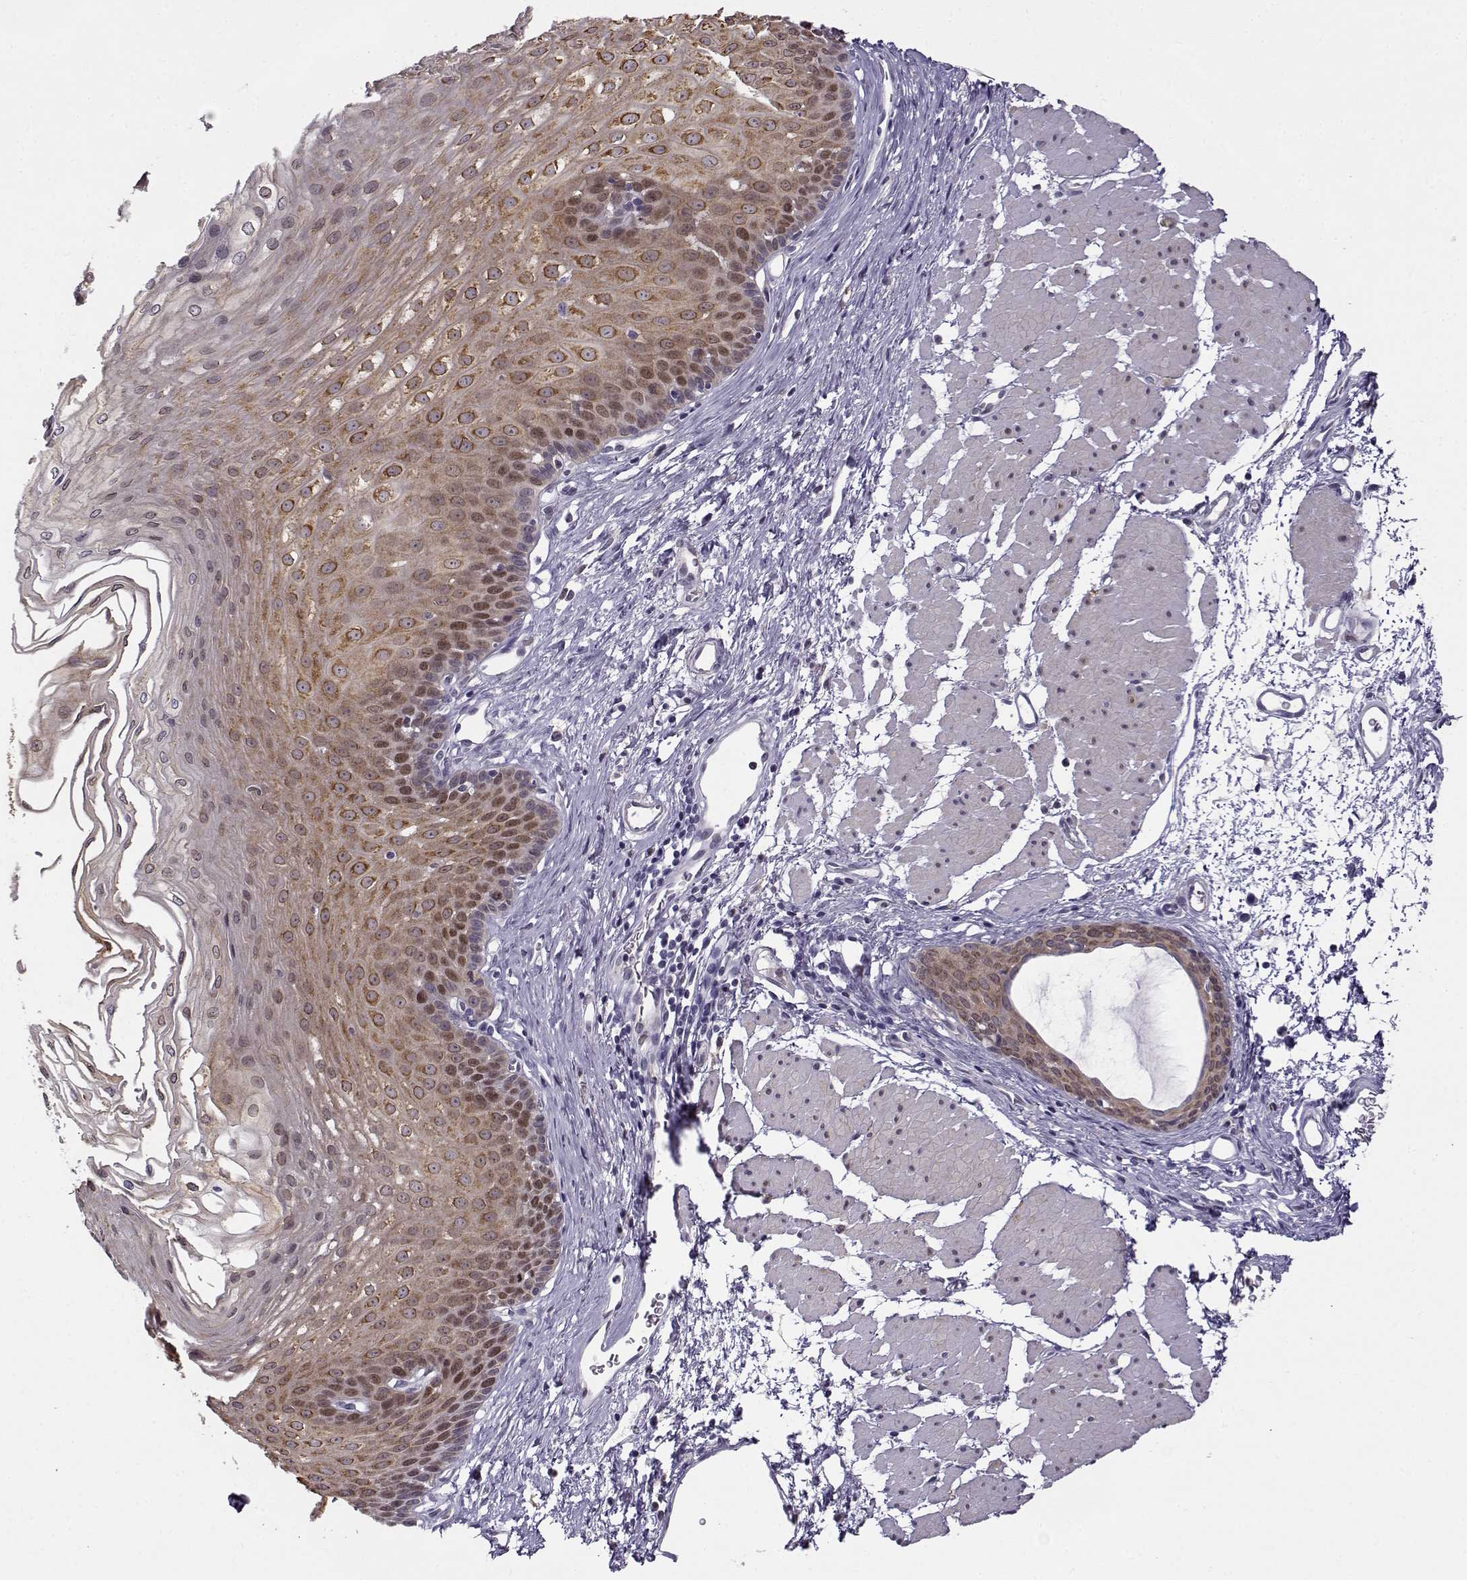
{"staining": {"intensity": "strong", "quantity": ">75%", "location": "cytoplasmic/membranous"}, "tissue": "esophagus", "cell_type": "Squamous epithelial cells", "image_type": "normal", "snomed": [{"axis": "morphology", "description": "Normal tissue, NOS"}, {"axis": "topography", "description": "Esophagus"}], "caption": "This is an image of IHC staining of benign esophagus, which shows strong positivity in the cytoplasmic/membranous of squamous epithelial cells.", "gene": "BACH1", "patient": {"sex": "female", "age": 62}}